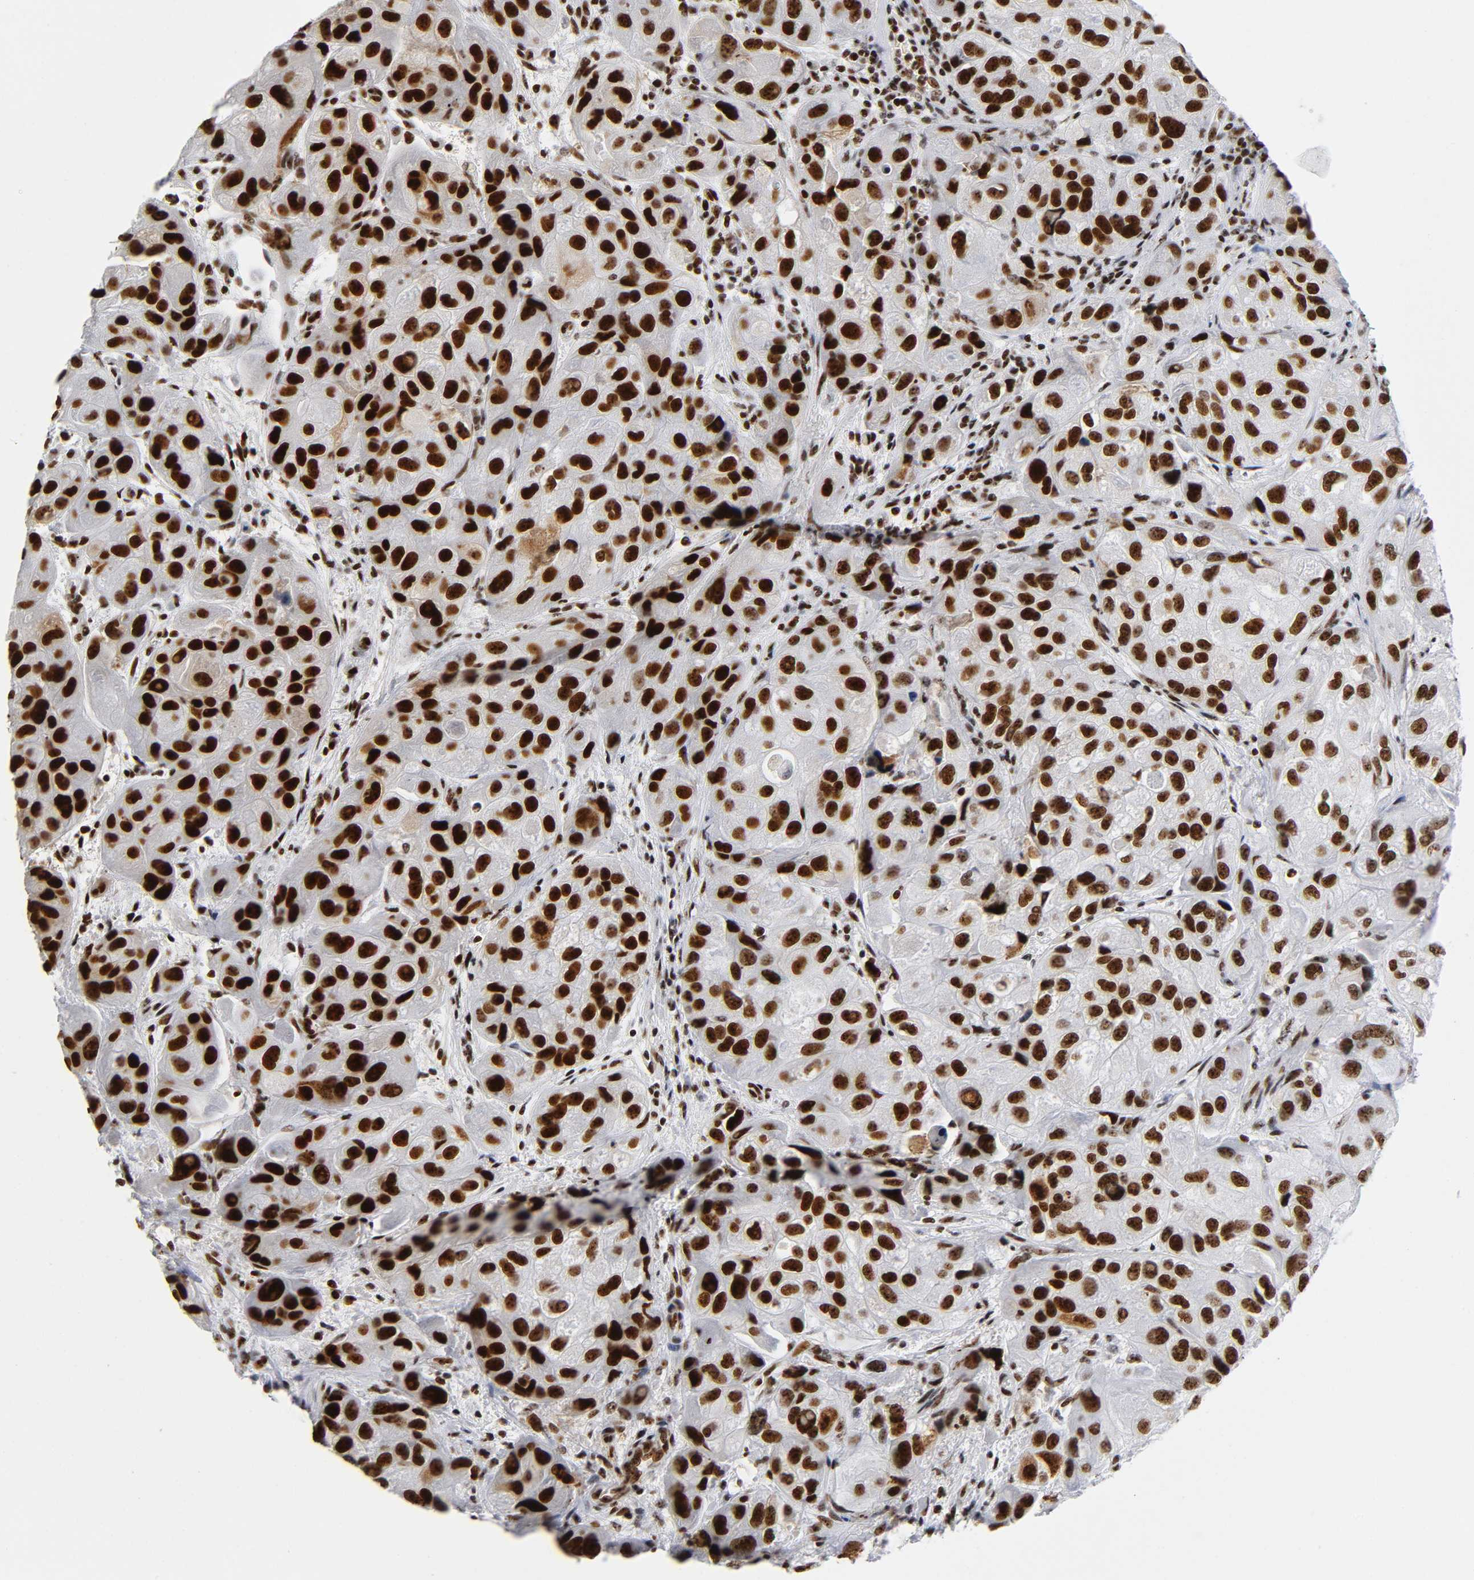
{"staining": {"intensity": "strong", "quantity": ">75%", "location": "nuclear"}, "tissue": "urothelial cancer", "cell_type": "Tumor cells", "image_type": "cancer", "snomed": [{"axis": "morphology", "description": "Urothelial carcinoma, High grade"}, {"axis": "topography", "description": "Urinary bladder"}], "caption": "Immunohistochemical staining of urothelial cancer demonstrates strong nuclear protein staining in approximately >75% of tumor cells. The staining was performed using DAB (3,3'-diaminobenzidine) to visualize the protein expression in brown, while the nuclei were stained in blue with hematoxylin (Magnification: 20x).", "gene": "UBTF", "patient": {"sex": "female", "age": 64}}